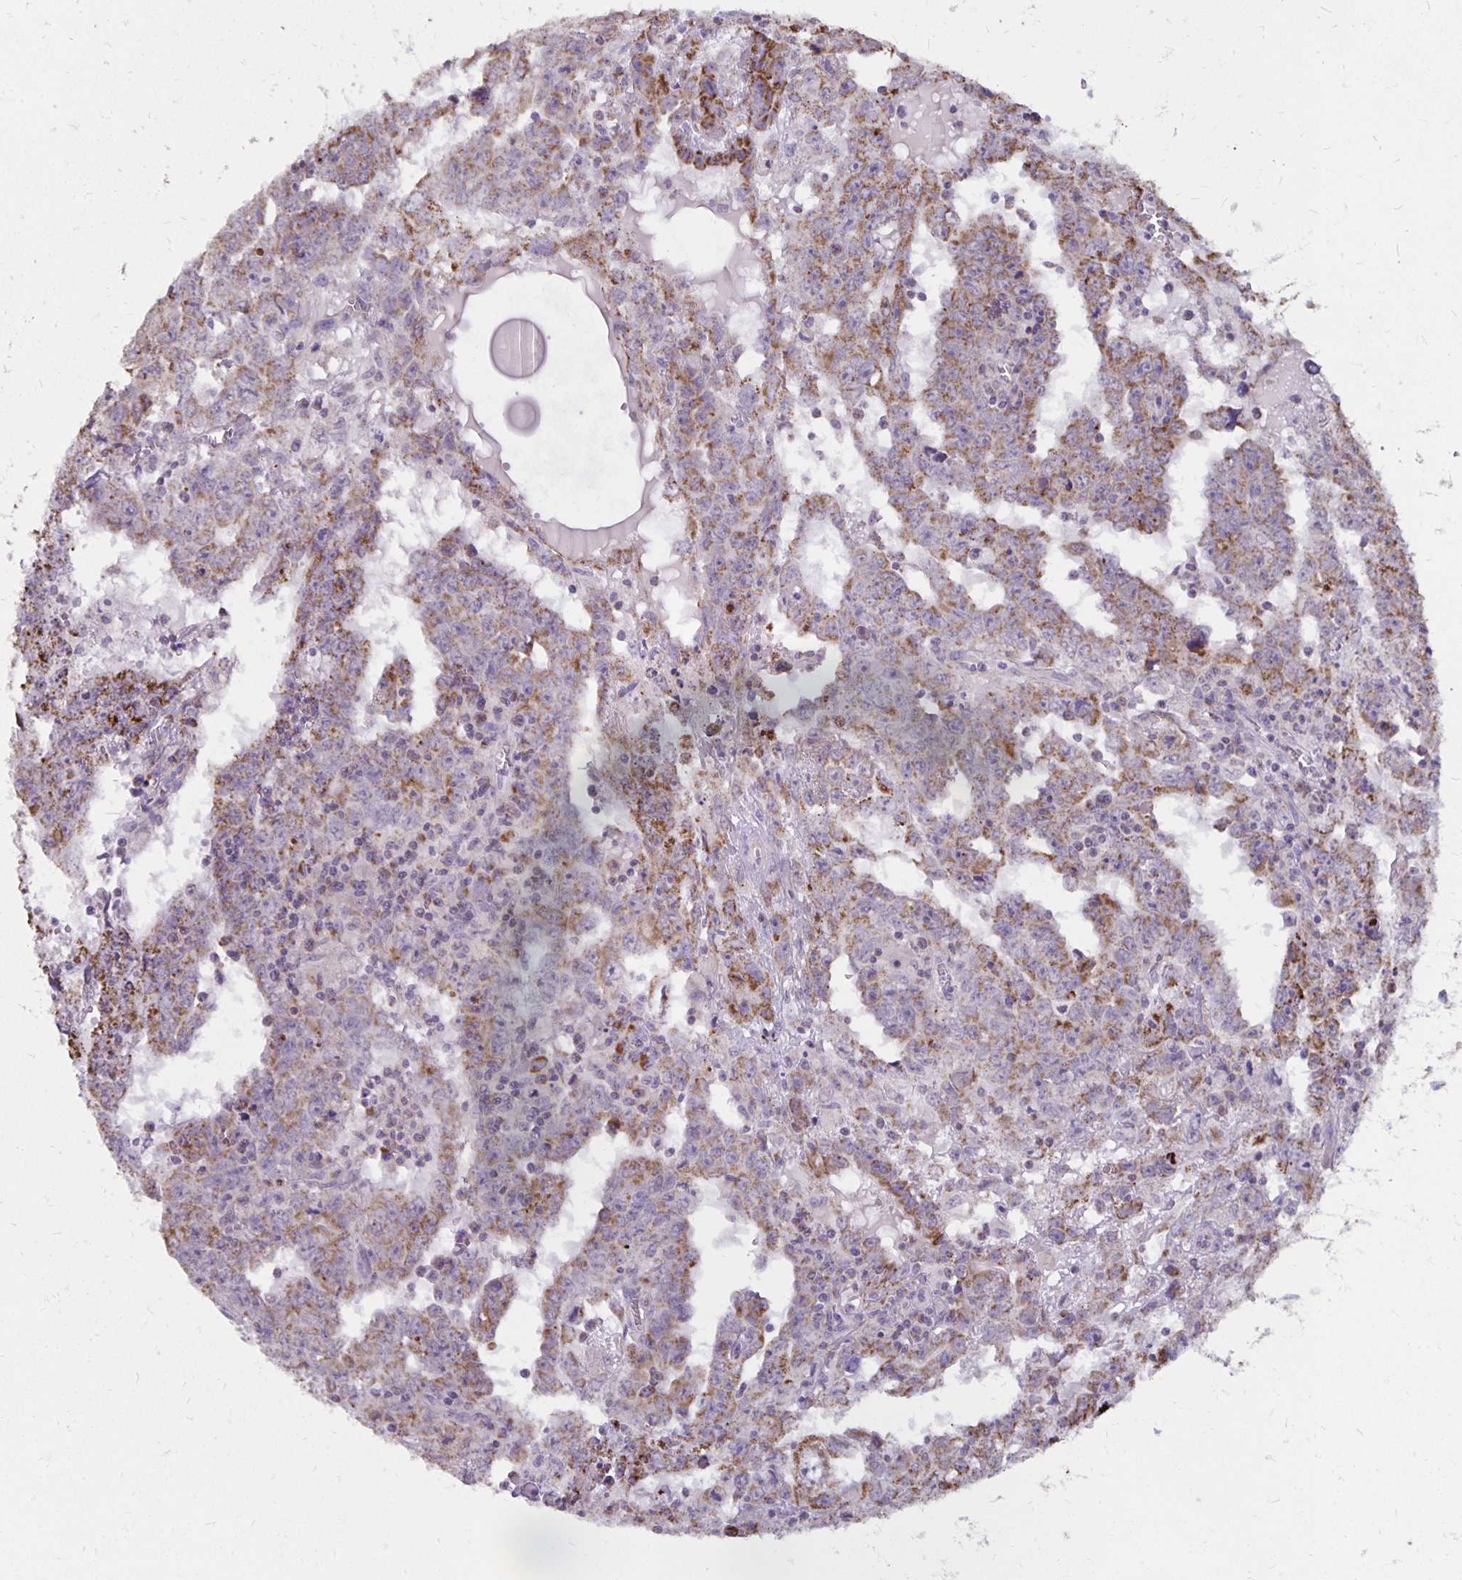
{"staining": {"intensity": "moderate", "quantity": "25%-75%", "location": "cytoplasmic/membranous"}, "tissue": "testis cancer", "cell_type": "Tumor cells", "image_type": "cancer", "snomed": [{"axis": "morphology", "description": "Carcinoma, Embryonal, NOS"}, {"axis": "topography", "description": "Testis"}], "caption": "Testis cancer (embryonal carcinoma) stained for a protein exhibits moderate cytoplasmic/membranous positivity in tumor cells.", "gene": "IER3", "patient": {"sex": "male", "age": 22}}